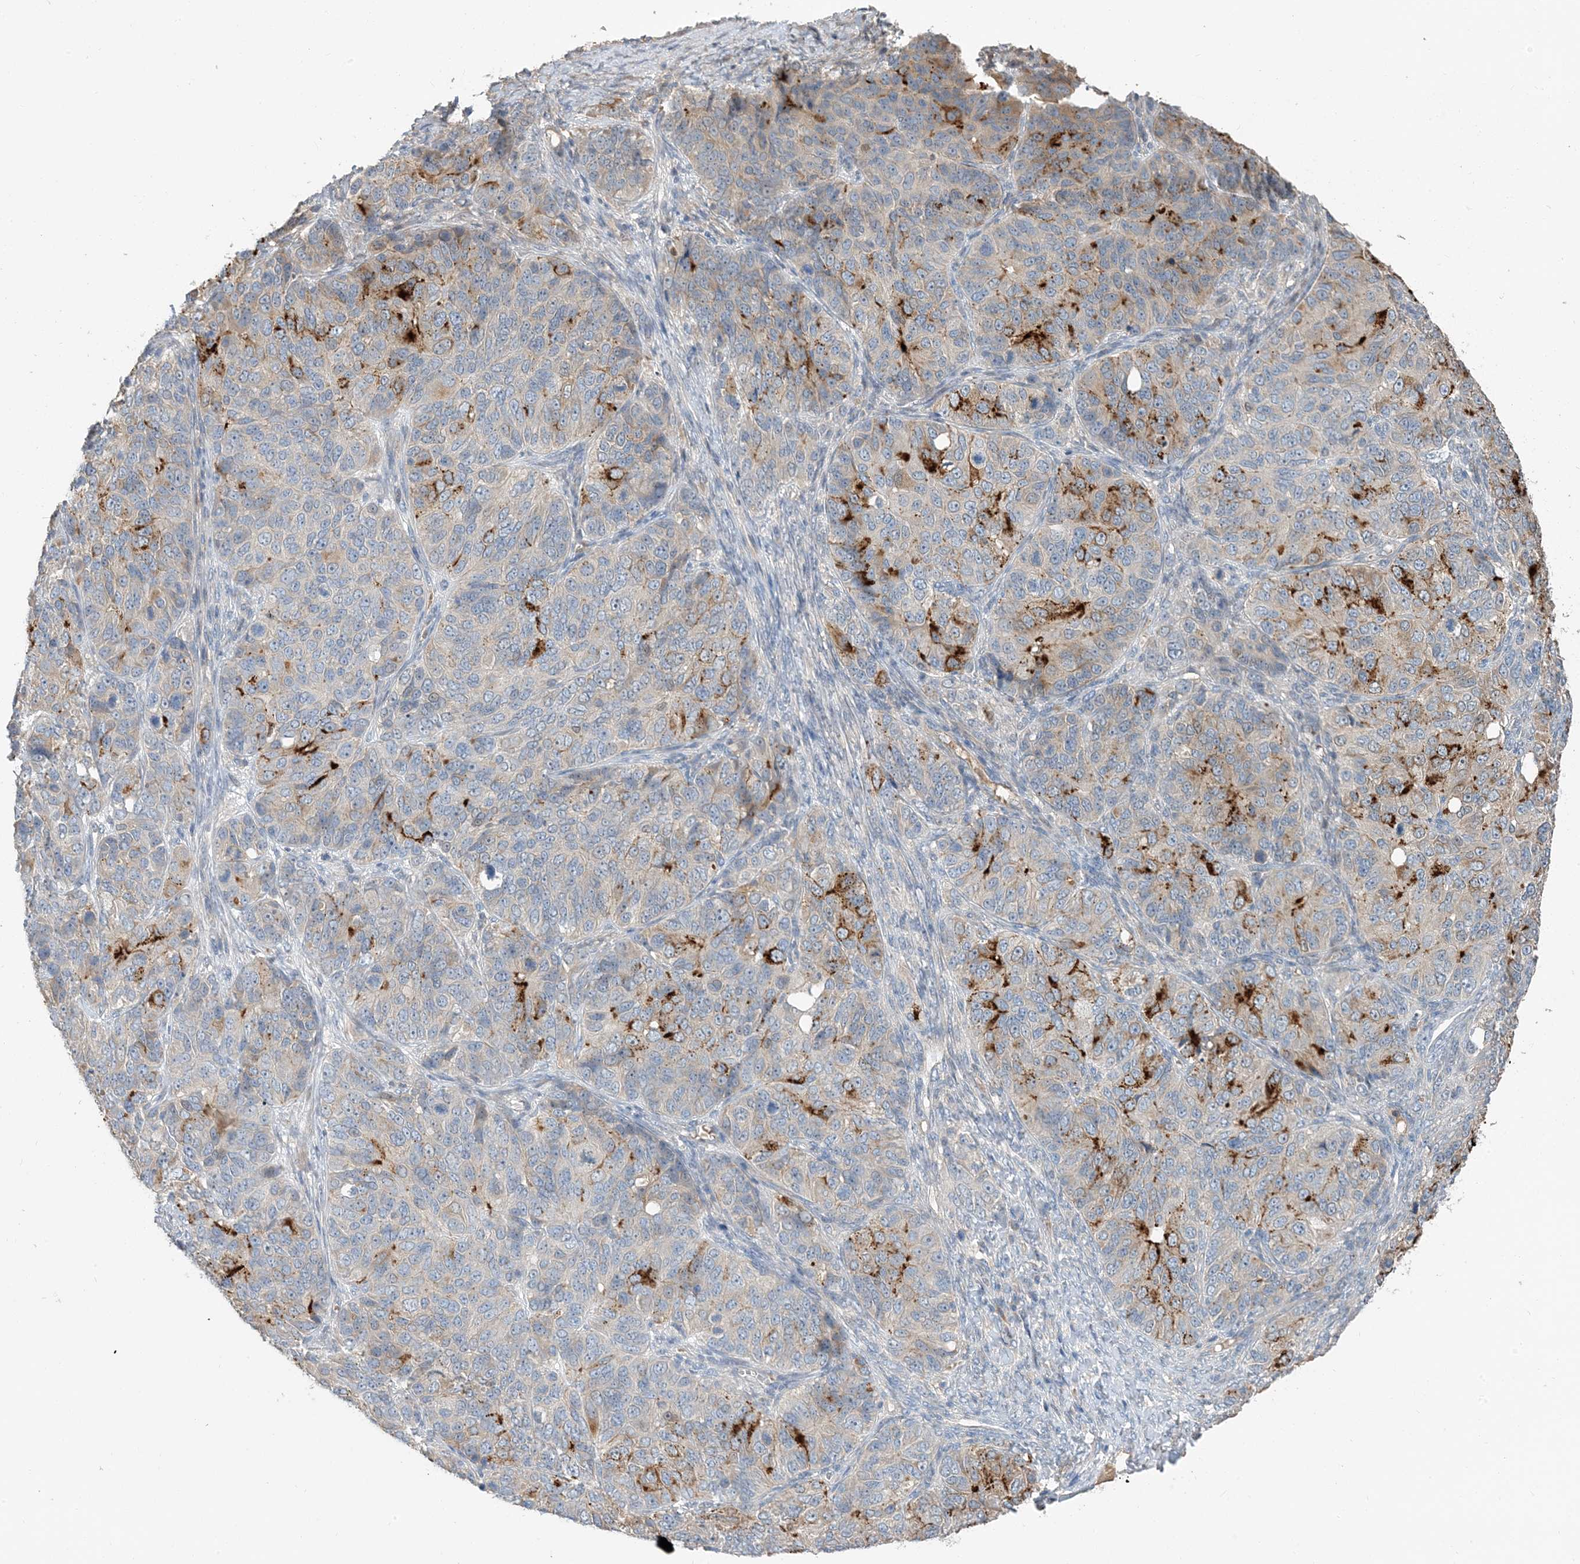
{"staining": {"intensity": "strong", "quantity": "<25%", "location": "cytoplasmic/membranous"}, "tissue": "ovarian cancer", "cell_type": "Tumor cells", "image_type": "cancer", "snomed": [{"axis": "morphology", "description": "Carcinoma, endometroid"}, {"axis": "topography", "description": "Ovary"}], "caption": "DAB immunohistochemical staining of ovarian cancer (endometroid carcinoma) exhibits strong cytoplasmic/membranous protein expression in about <25% of tumor cells.", "gene": "USP53", "patient": {"sex": "female", "age": 51}}